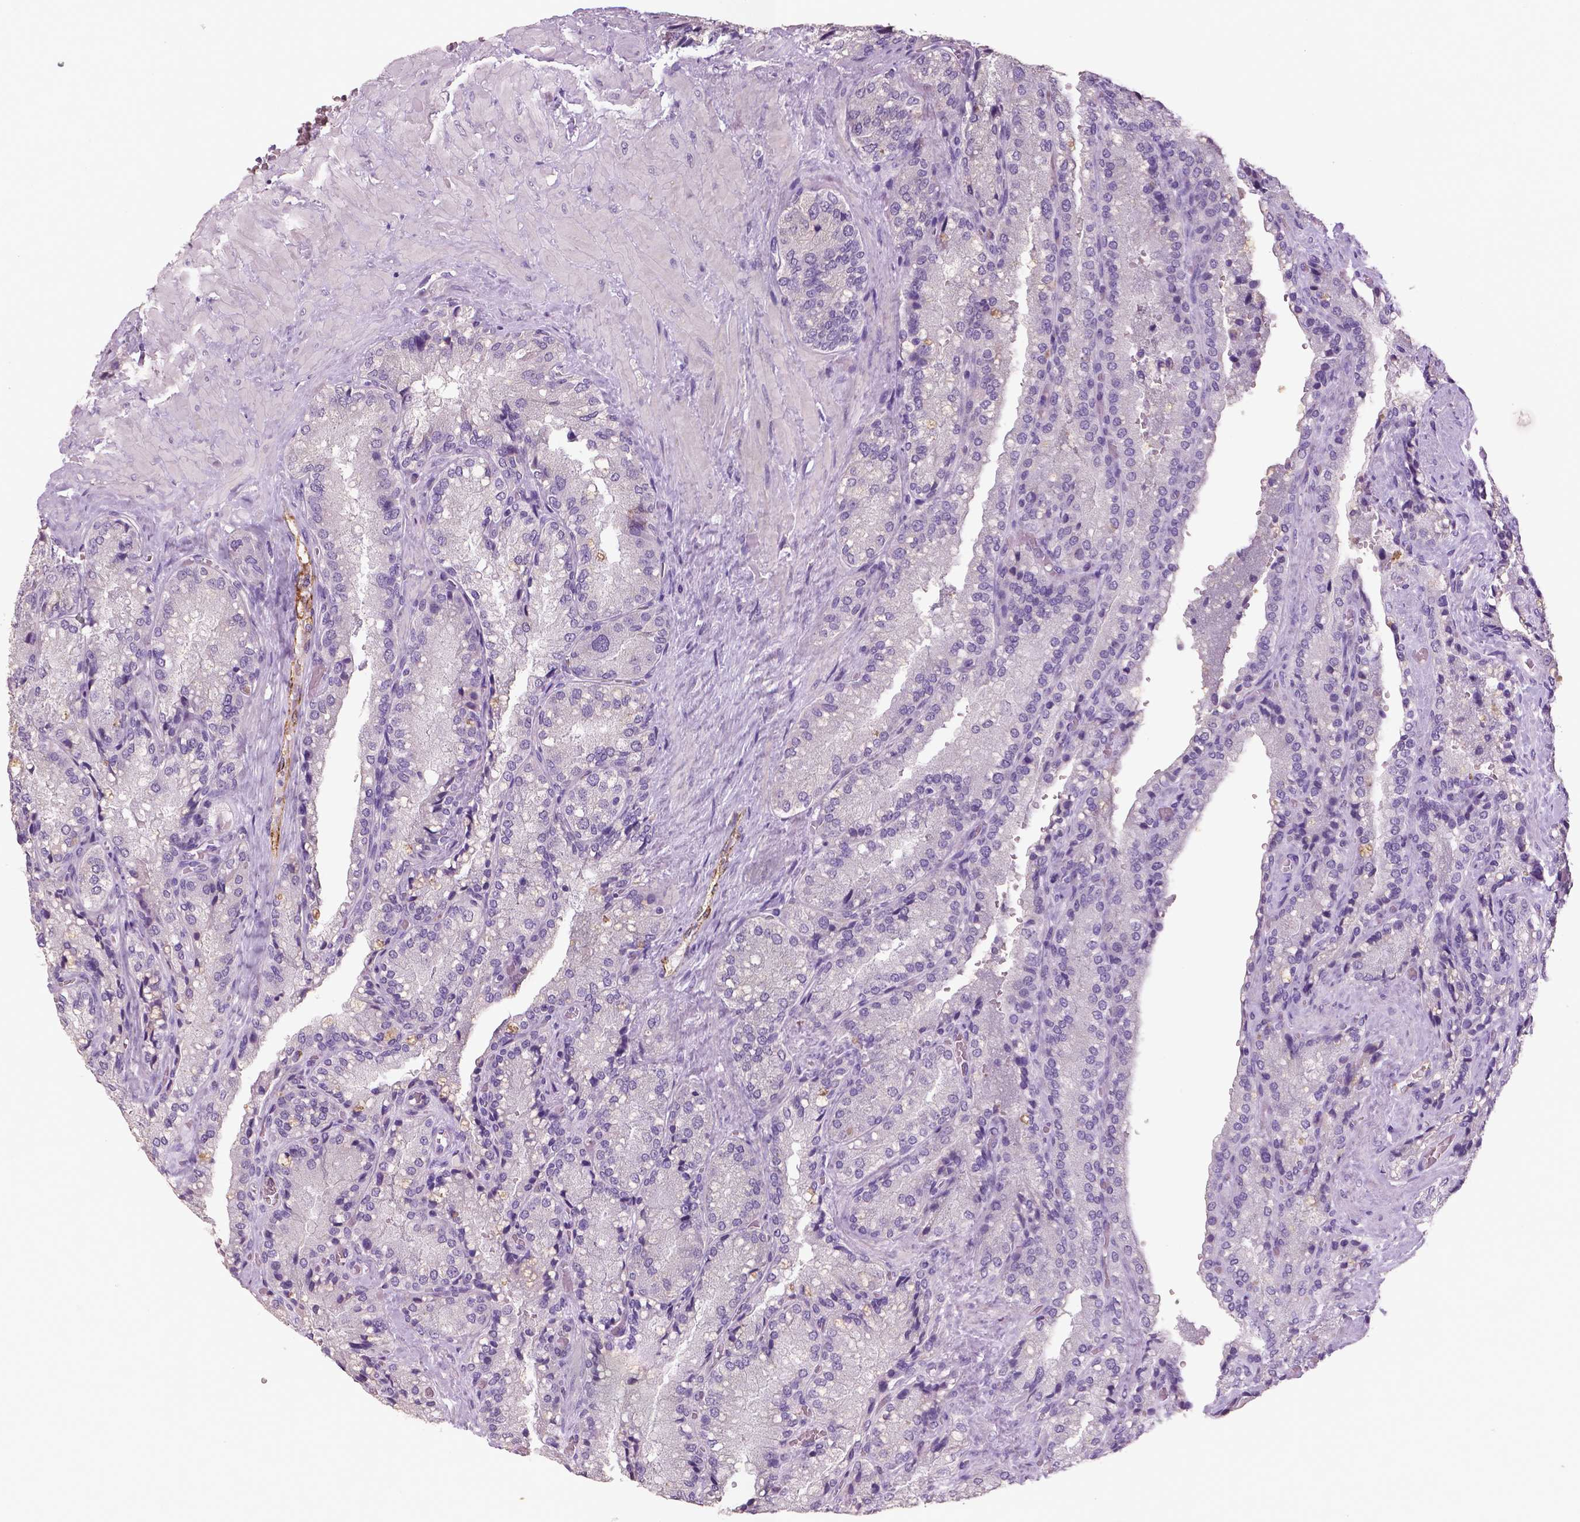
{"staining": {"intensity": "weak", "quantity": "<25%", "location": "cytoplasmic/membranous"}, "tissue": "seminal vesicle", "cell_type": "Glandular cells", "image_type": "normal", "snomed": [{"axis": "morphology", "description": "Normal tissue, NOS"}, {"axis": "topography", "description": "Seminal veicle"}], "caption": "An IHC micrograph of benign seminal vesicle is shown. There is no staining in glandular cells of seminal vesicle. (DAB (3,3'-diaminobenzidine) immunohistochemistry (IHC) visualized using brightfield microscopy, high magnification).", "gene": "TSPAN7", "patient": {"sex": "male", "age": 57}}